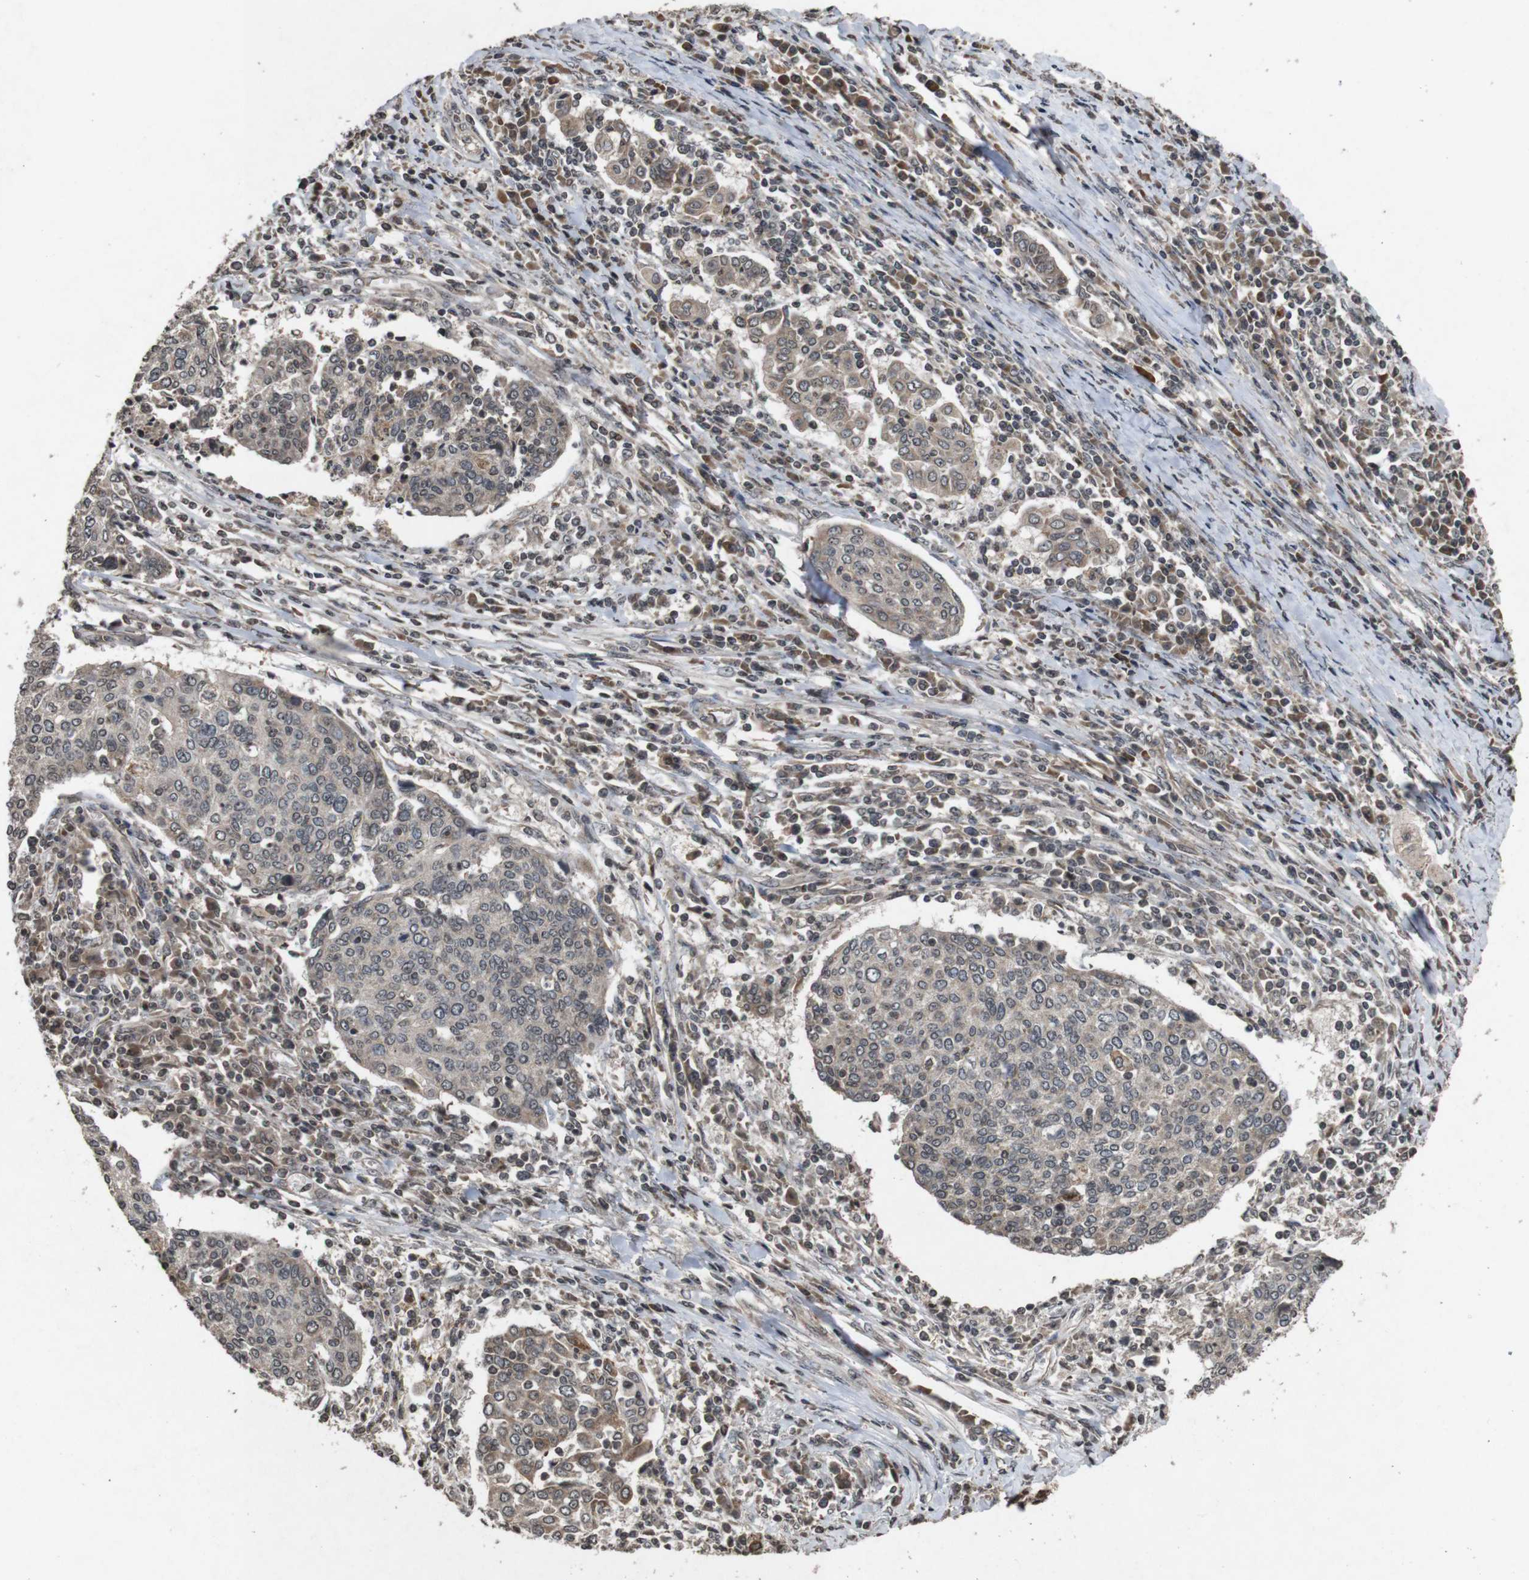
{"staining": {"intensity": "weak", "quantity": "<25%", "location": "cytoplasmic/membranous,nuclear"}, "tissue": "cervical cancer", "cell_type": "Tumor cells", "image_type": "cancer", "snomed": [{"axis": "morphology", "description": "Squamous cell carcinoma, NOS"}, {"axis": "topography", "description": "Cervix"}], "caption": "Micrograph shows no protein positivity in tumor cells of cervical squamous cell carcinoma tissue.", "gene": "SORL1", "patient": {"sex": "female", "age": 40}}